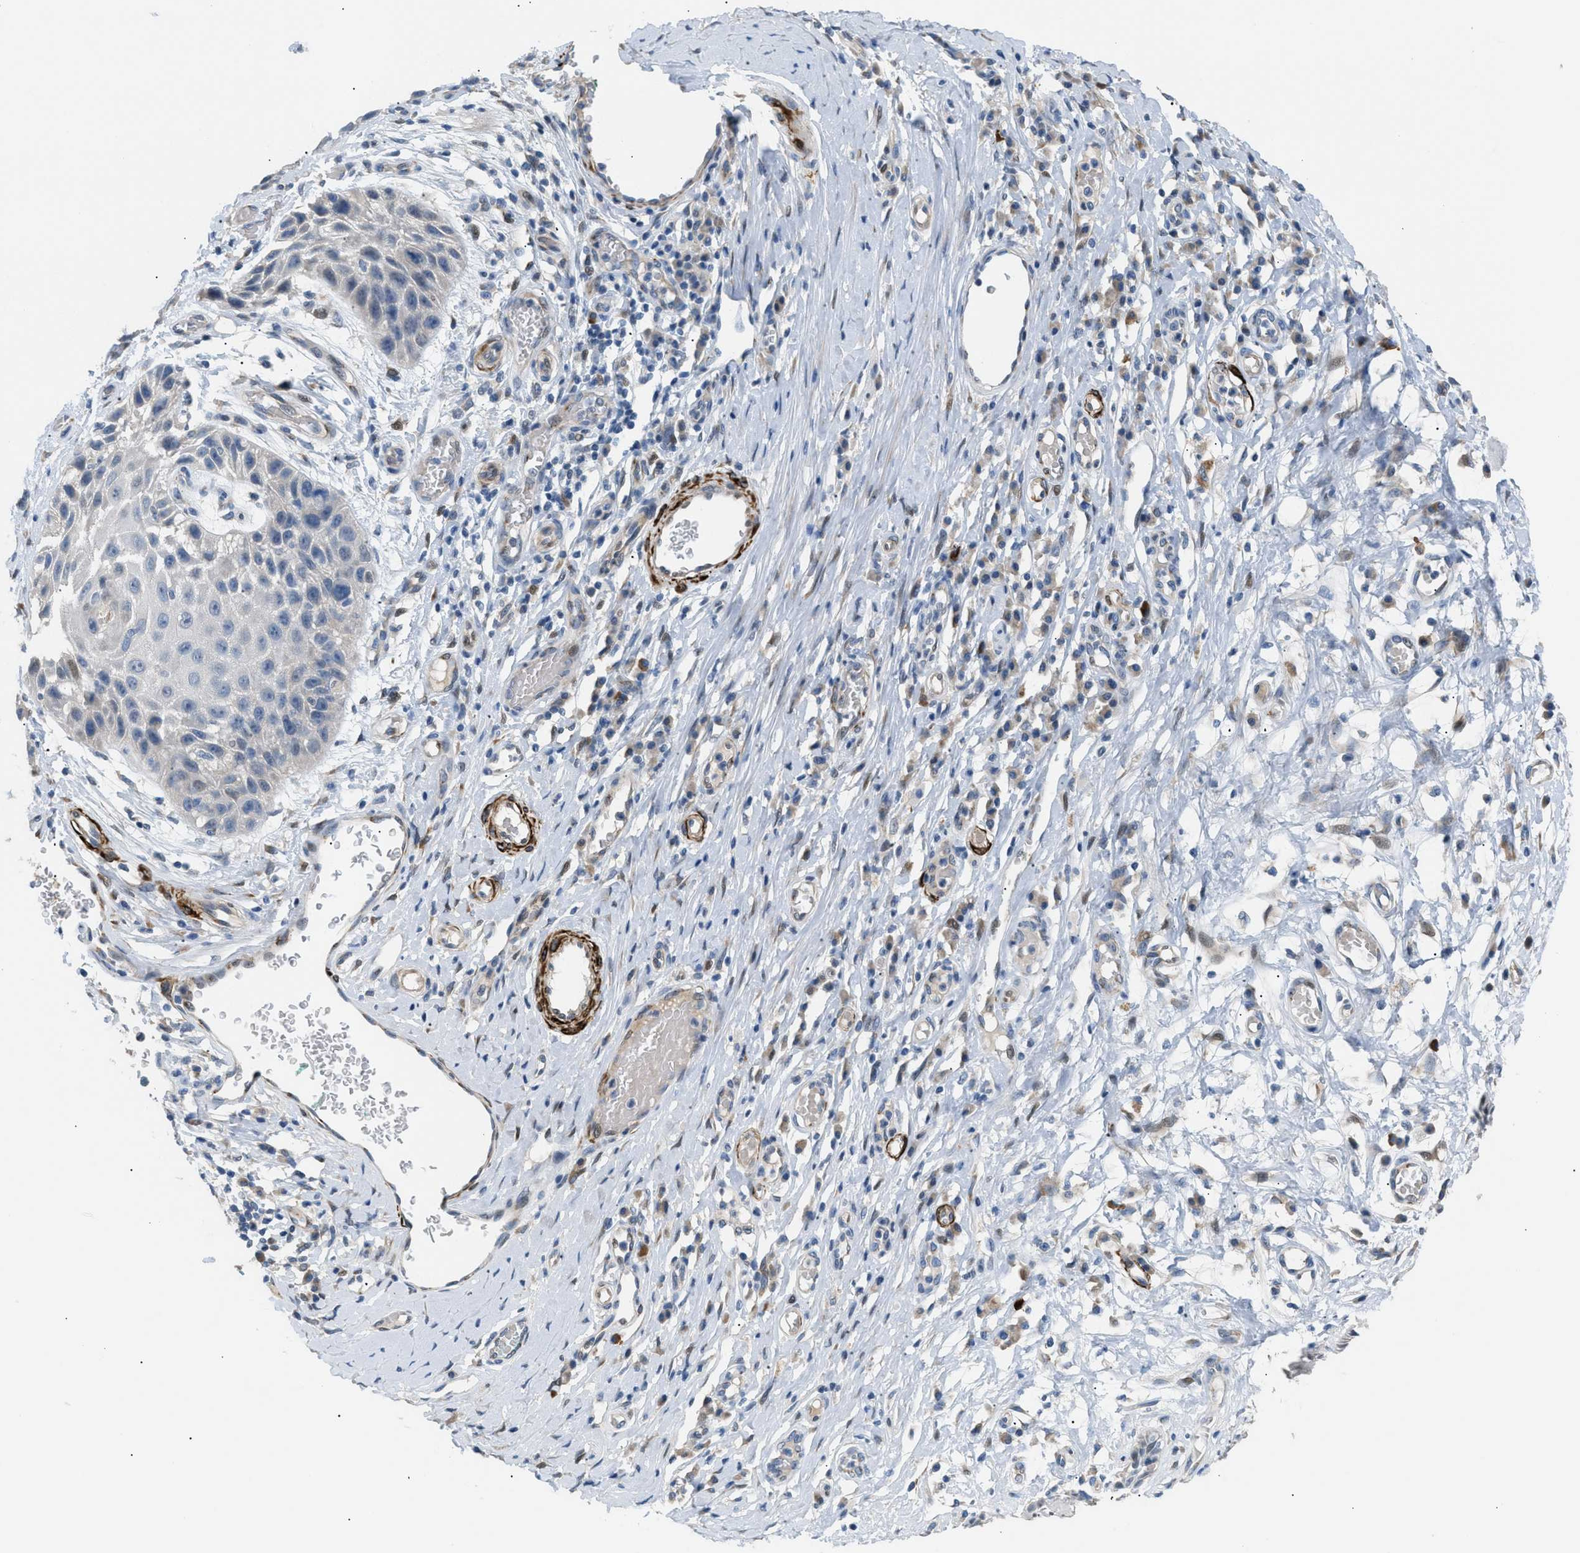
{"staining": {"intensity": "negative", "quantity": "none", "location": "none"}, "tissue": "skin", "cell_type": "Epidermal cells", "image_type": "normal", "snomed": [{"axis": "morphology", "description": "Normal tissue, NOS"}, {"axis": "topography", "description": "Vulva"}], "caption": "DAB (3,3'-diaminobenzidine) immunohistochemical staining of unremarkable human skin displays no significant staining in epidermal cells.", "gene": "ICA1", "patient": {"sex": "female", "age": 73}}